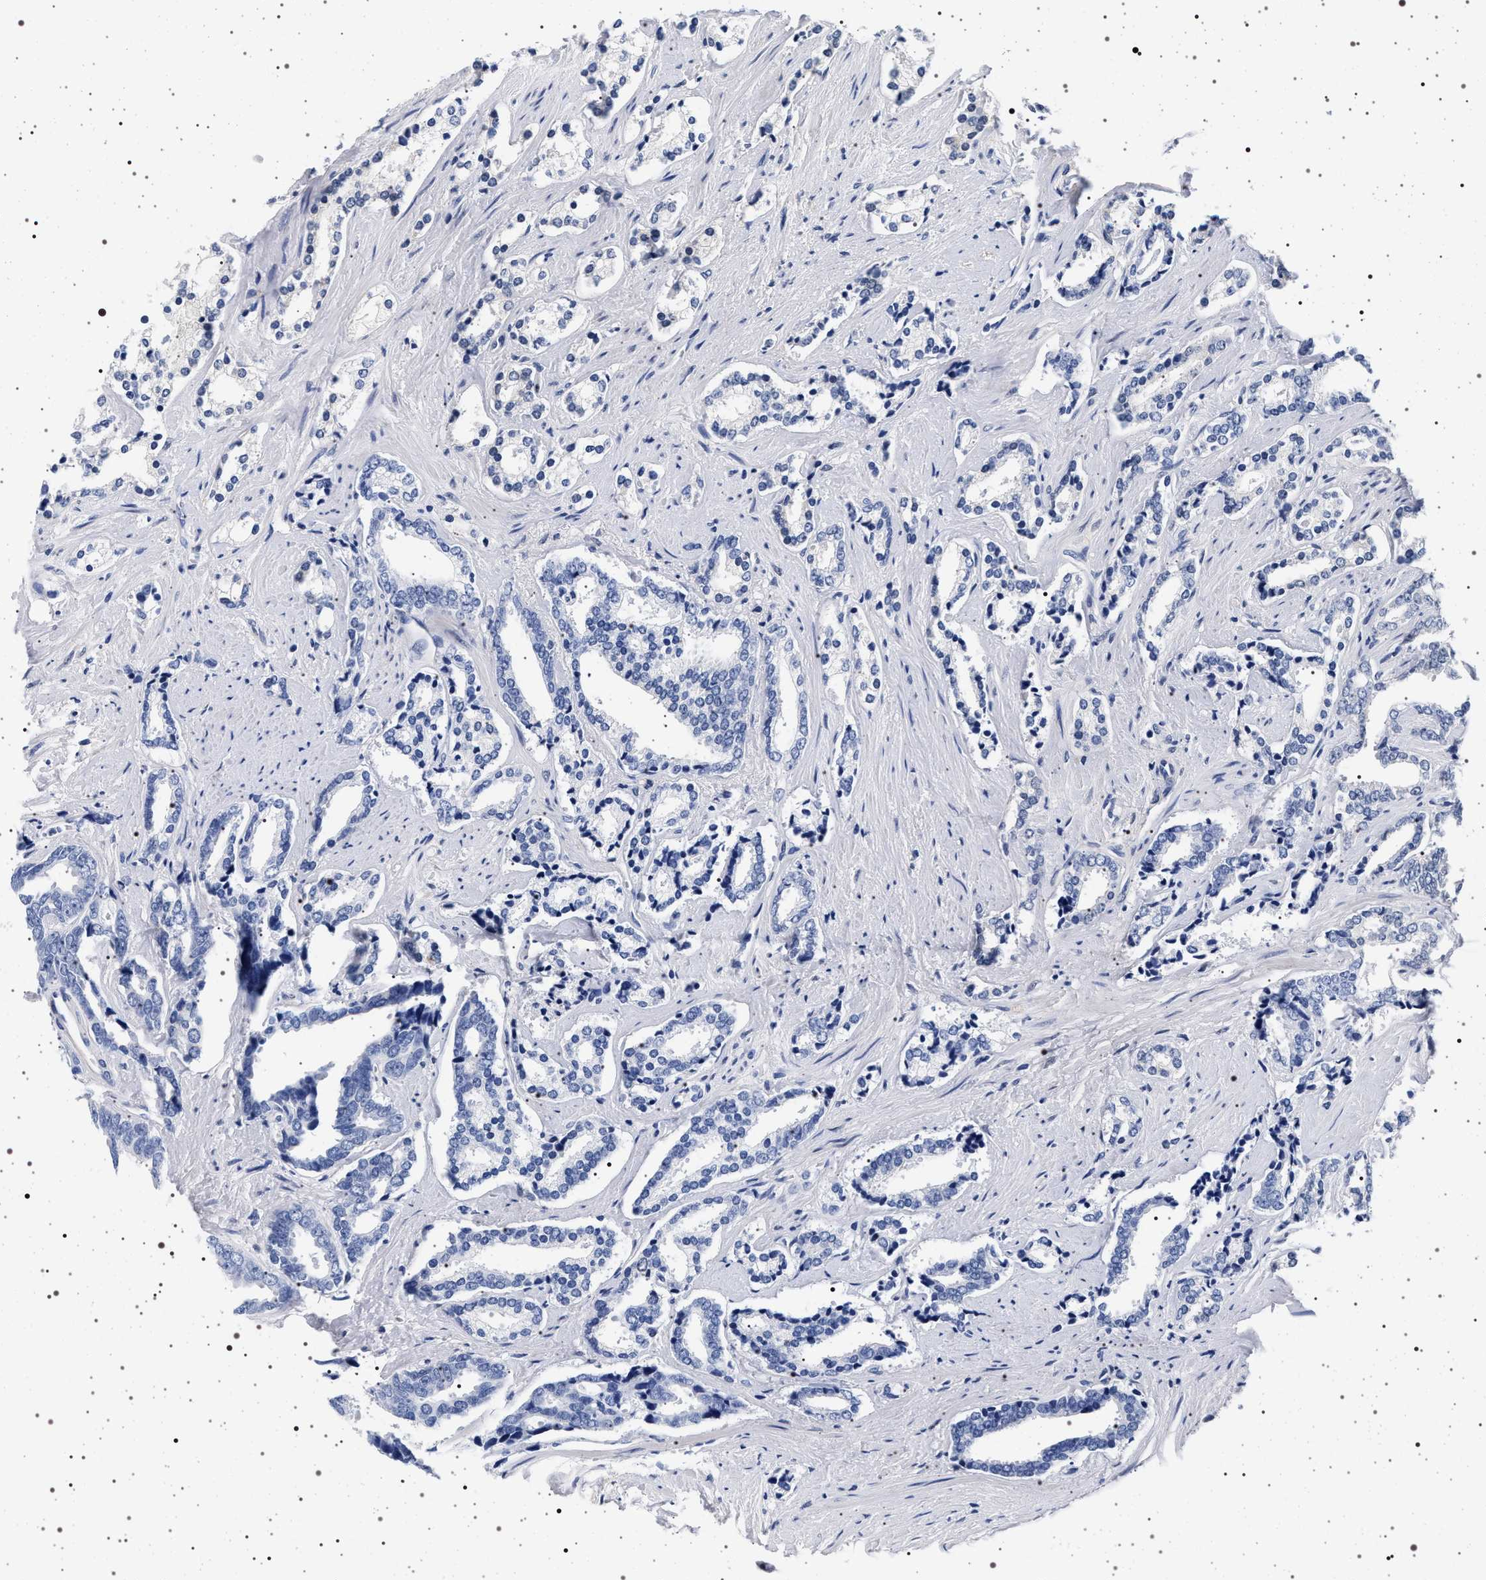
{"staining": {"intensity": "negative", "quantity": "none", "location": "none"}, "tissue": "prostate cancer", "cell_type": "Tumor cells", "image_type": "cancer", "snomed": [{"axis": "morphology", "description": "Adenocarcinoma, High grade"}, {"axis": "topography", "description": "Prostate"}], "caption": "High magnification brightfield microscopy of prostate cancer stained with DAB (3,3'-diaminobenzidine) (brown) and counterstained with hematoxylin (blue): tumor cells show no significant positivity.", "gene": "MAPK10", "patient": {"sex": "male", "age": 67}}